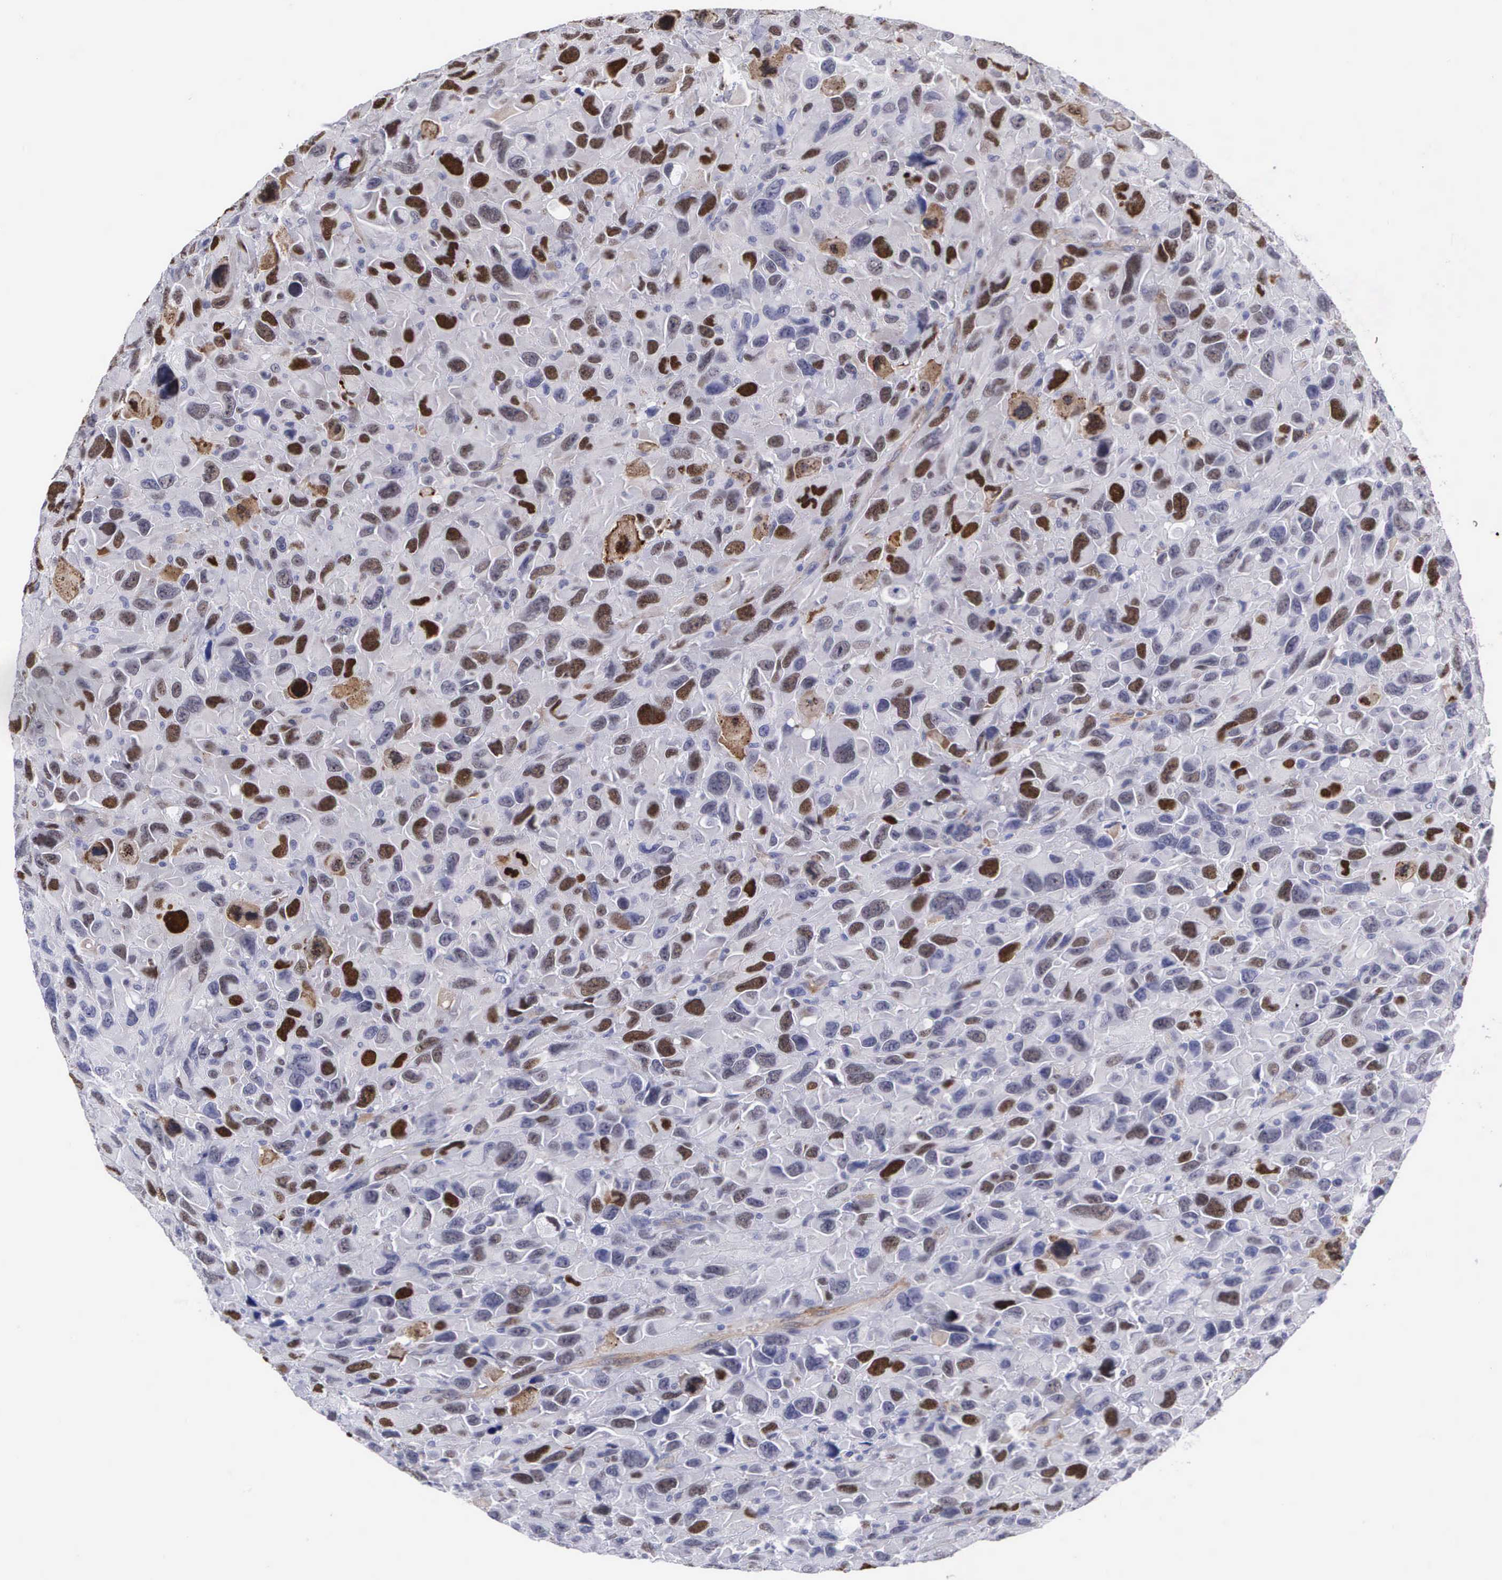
{"staining": {"intensity": "strong", "quantity": "25%-75%", "location": "nuclear"}, "tissue": "renal cancer", "cell_type": "Tumor cells", "image_type": "cancer", "snomed": [{"axis": "morphology", "description": "Adenocarcinoma, NOS"}, {"axis": "topography", "description": "Kidney"}], "caption": "There is high levels of strong nuclear expression in tumor cells of renal cancer (adenocarcinoma), as demonstrated by immunohistochemical staining (brown color).", "gene": "MAST4", "patient": {"sex": "male", "age": 79}}